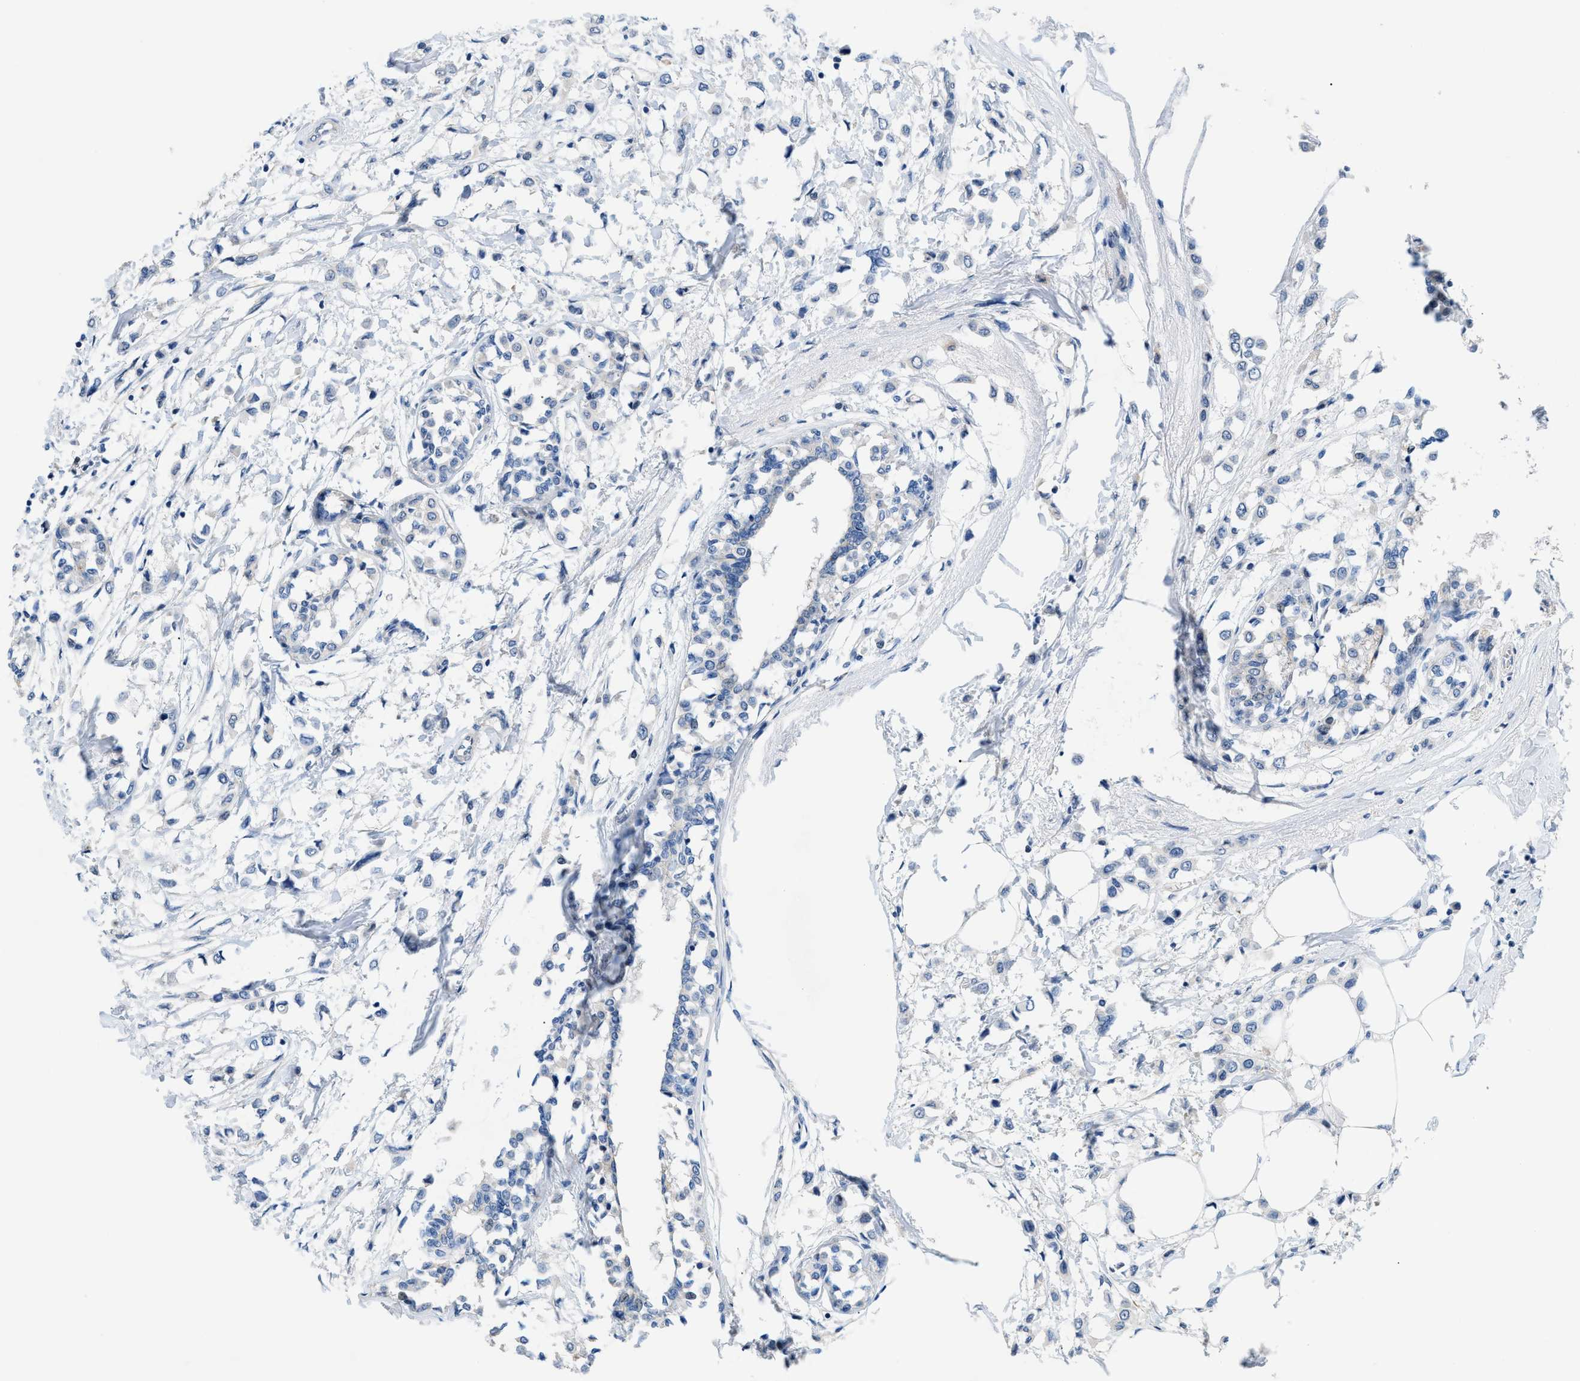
{"staining": {"intensity": "negative", "quantity": "none", "location": "none"}, "tissue": "breast cancer", "cell_type": "Tumor cells", "image_type": "cancer", "snomed": [{"axis": "morphology", "description": "Lobular carcinoma"}, {"axis": "topography", "description": "Breast"}], "caption": "DAB (3,3'-diaminobenzidine) immunohistochemical staining of human breast cancer (lobular carcinoma) reveals no significant positivity in tumor cells. (Stains: DAB (3,3'-diaminobenzidine) IHC with hematoxylin counter stain, Microscopy: brightfield microscopy at high magnification).", "gene": "FDCSP", "patient": {"sex": "female", "age": 51}}